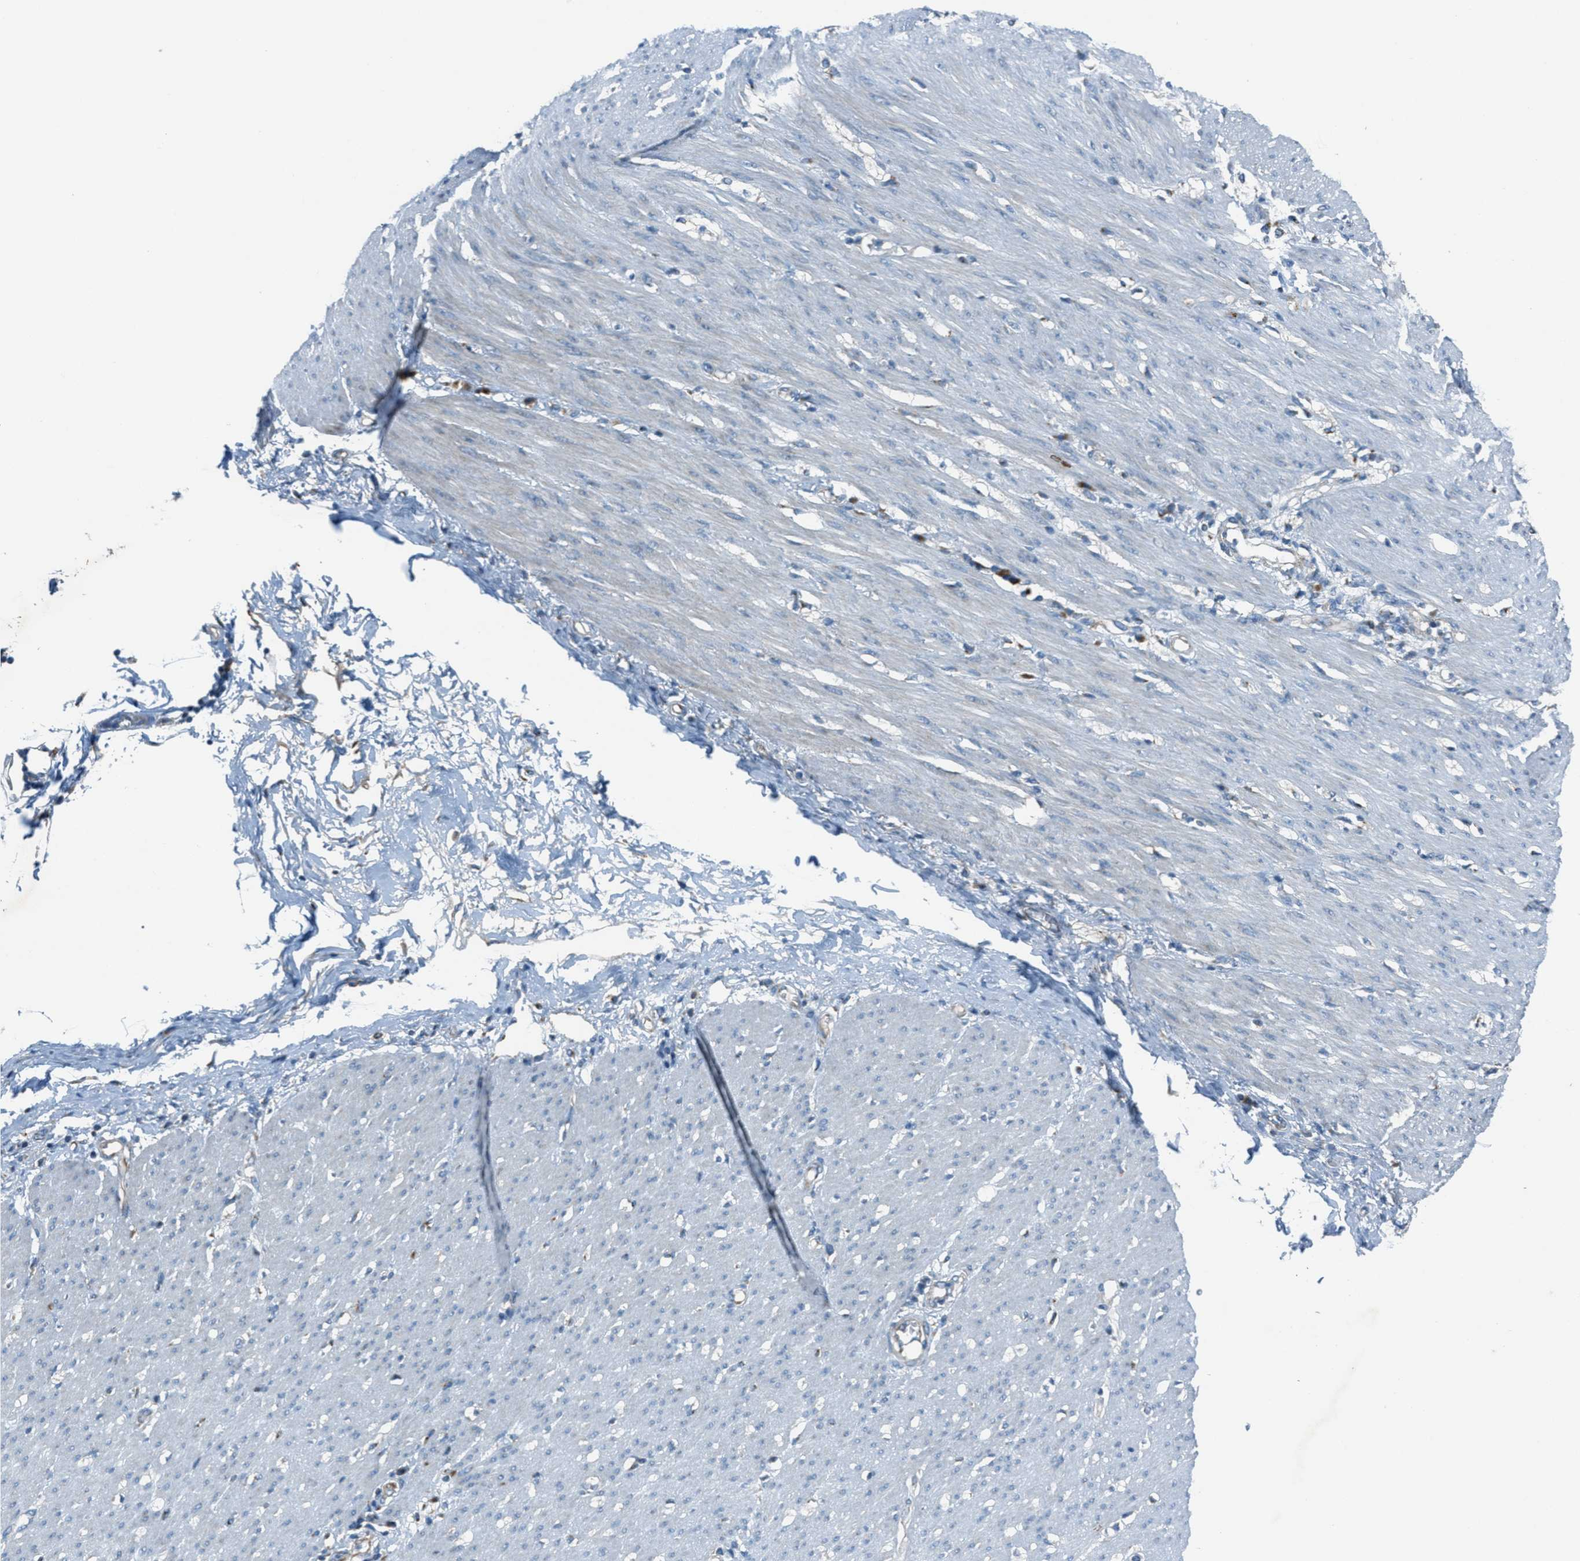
{"staining": {"intensity": "negative", "quantity": "none", "location": "none"}, "tissue": "adipose tissue", "cell_type": "Adipocytes", "image_type": "normal", "snomed": [{"axis": "morphology", "description": "Normal tissue, NOS"}, {"axis": "morphology", "description": "Adenocarcinoma, NOS"}, {"axis": "topography", "description": "Colon"}, {"axis": "topography", "description": "Peripheral nerve tissue"}], "caption": "High magnification brightfield microscopy of unremarkable adipose tissue stained with DAB (brown) and counterstained with hematoxylin (blue): adipocytes show no significant staining.", "gene": "BCKDK", "patient": {"sex": "male", "age": 14}}